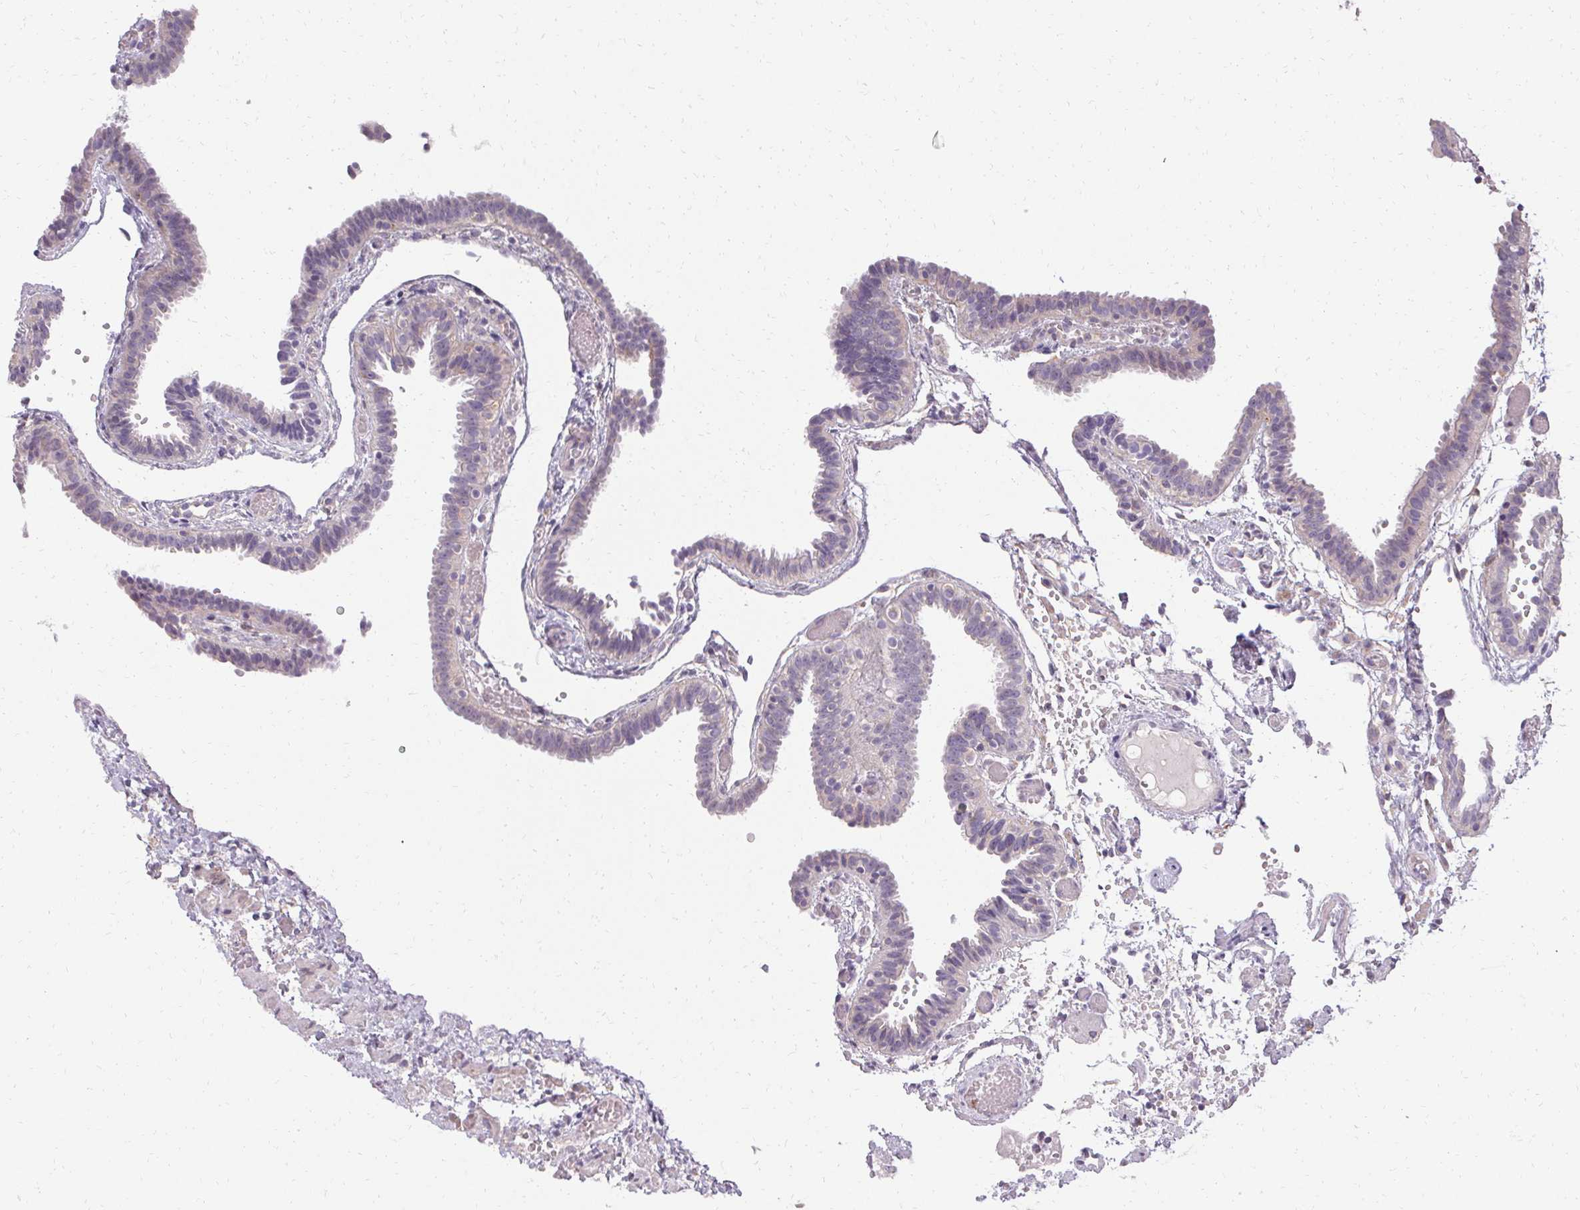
{"staining": {"intensity": "negative", "quantity": "none", "location": "none"}, "tissue": "fallopian tube", "cell_type": "Glandular cells", "image_type": "normal", "snomed": [{"axis": "morphology", "description": "Normal tissue, NOS"}, {"axis": "topography", "description": "Fallopian tube"}], "caption": "An IHC micrograph of normal fallopian tube is shown. There is no staining in glandular cells of fallopian tube. The staining is performed using DAB (3,3'-diaminobenzidine) brown chromogen with nuclei counter-stained in using hematoxylin.", "gene": "HSD17B3", "patient": {"sex": "female", "age": 37}}